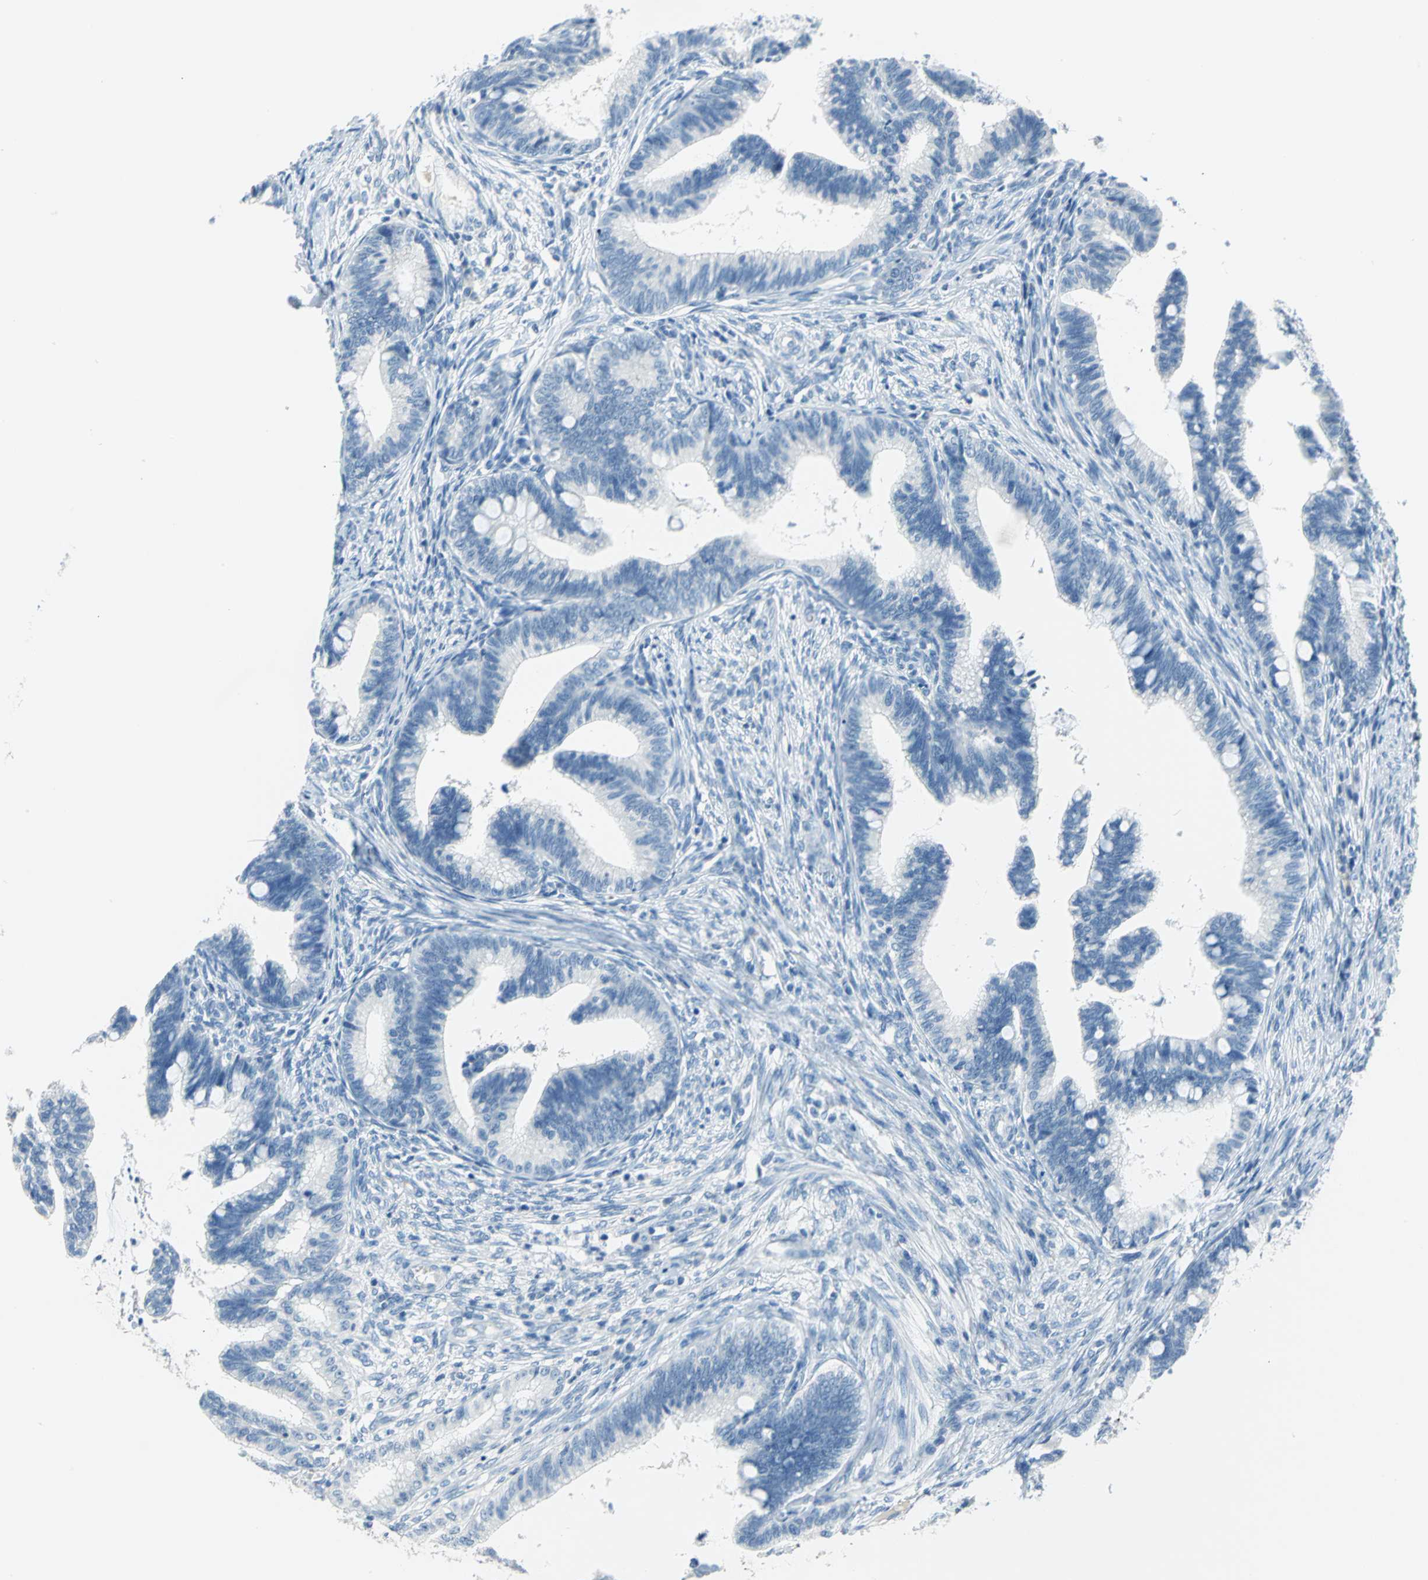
{"staining": {"intensity": "negative", "quantity": "none", "location": "none"}, "tissue": "cervical cancer", "cell_type": "Tumor cells", "image_type": "cancer", "snomed": [{"axis": "morphology", "description": "Adenocarcinoma, NOS"}, {"axis": "topography", "description": "Cervix"}], "caption": "Immunohistochemical staining of cervical cancer demonstrates no significant expression in tumor cells. (DAB IHC visualized using brightfield microscopy, high magnification).", "gene": "PKLR", "patient": {"sex": "female", "age": 36}}